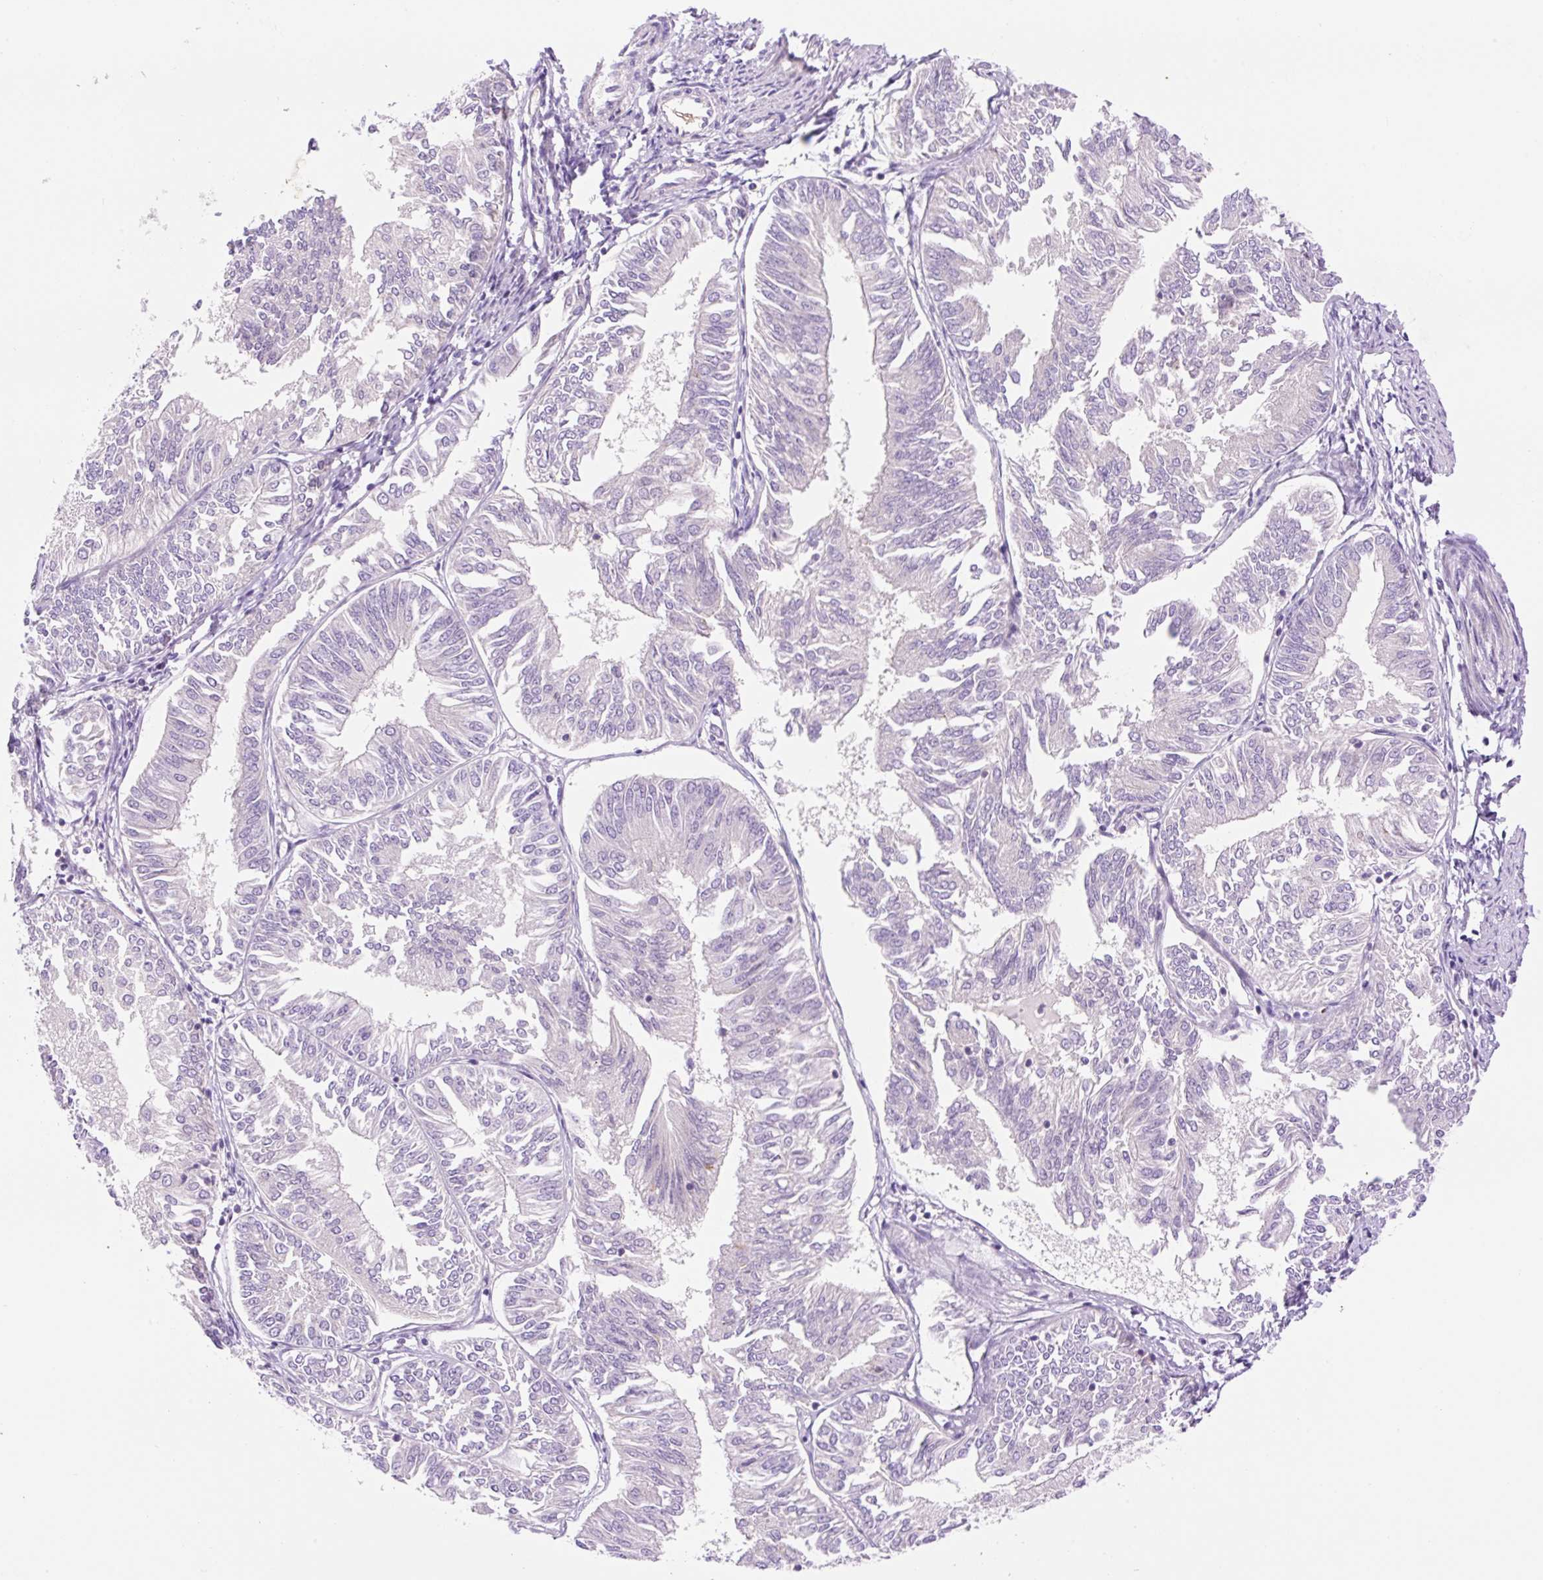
{"staining": {"intensity": "negative", "quantity": "none", "location": "none"}, "tissue": "endometrial cancer", "cell_type": "Tumor cells", "image_type": "cancer", "snomed": [{"axis": "morphology", "description": "Adenocarcinoma, NOS"}, {"axis": "topography", "description": "Endometrium"}], "caption": "A high-resolution histopathology image shows IHC staining of endometrial adenocarcinoma, which reveals no significant staining in tumor cells.", "gene": "LHFPL5", "patient": {"sex": "female", "age": 58}}